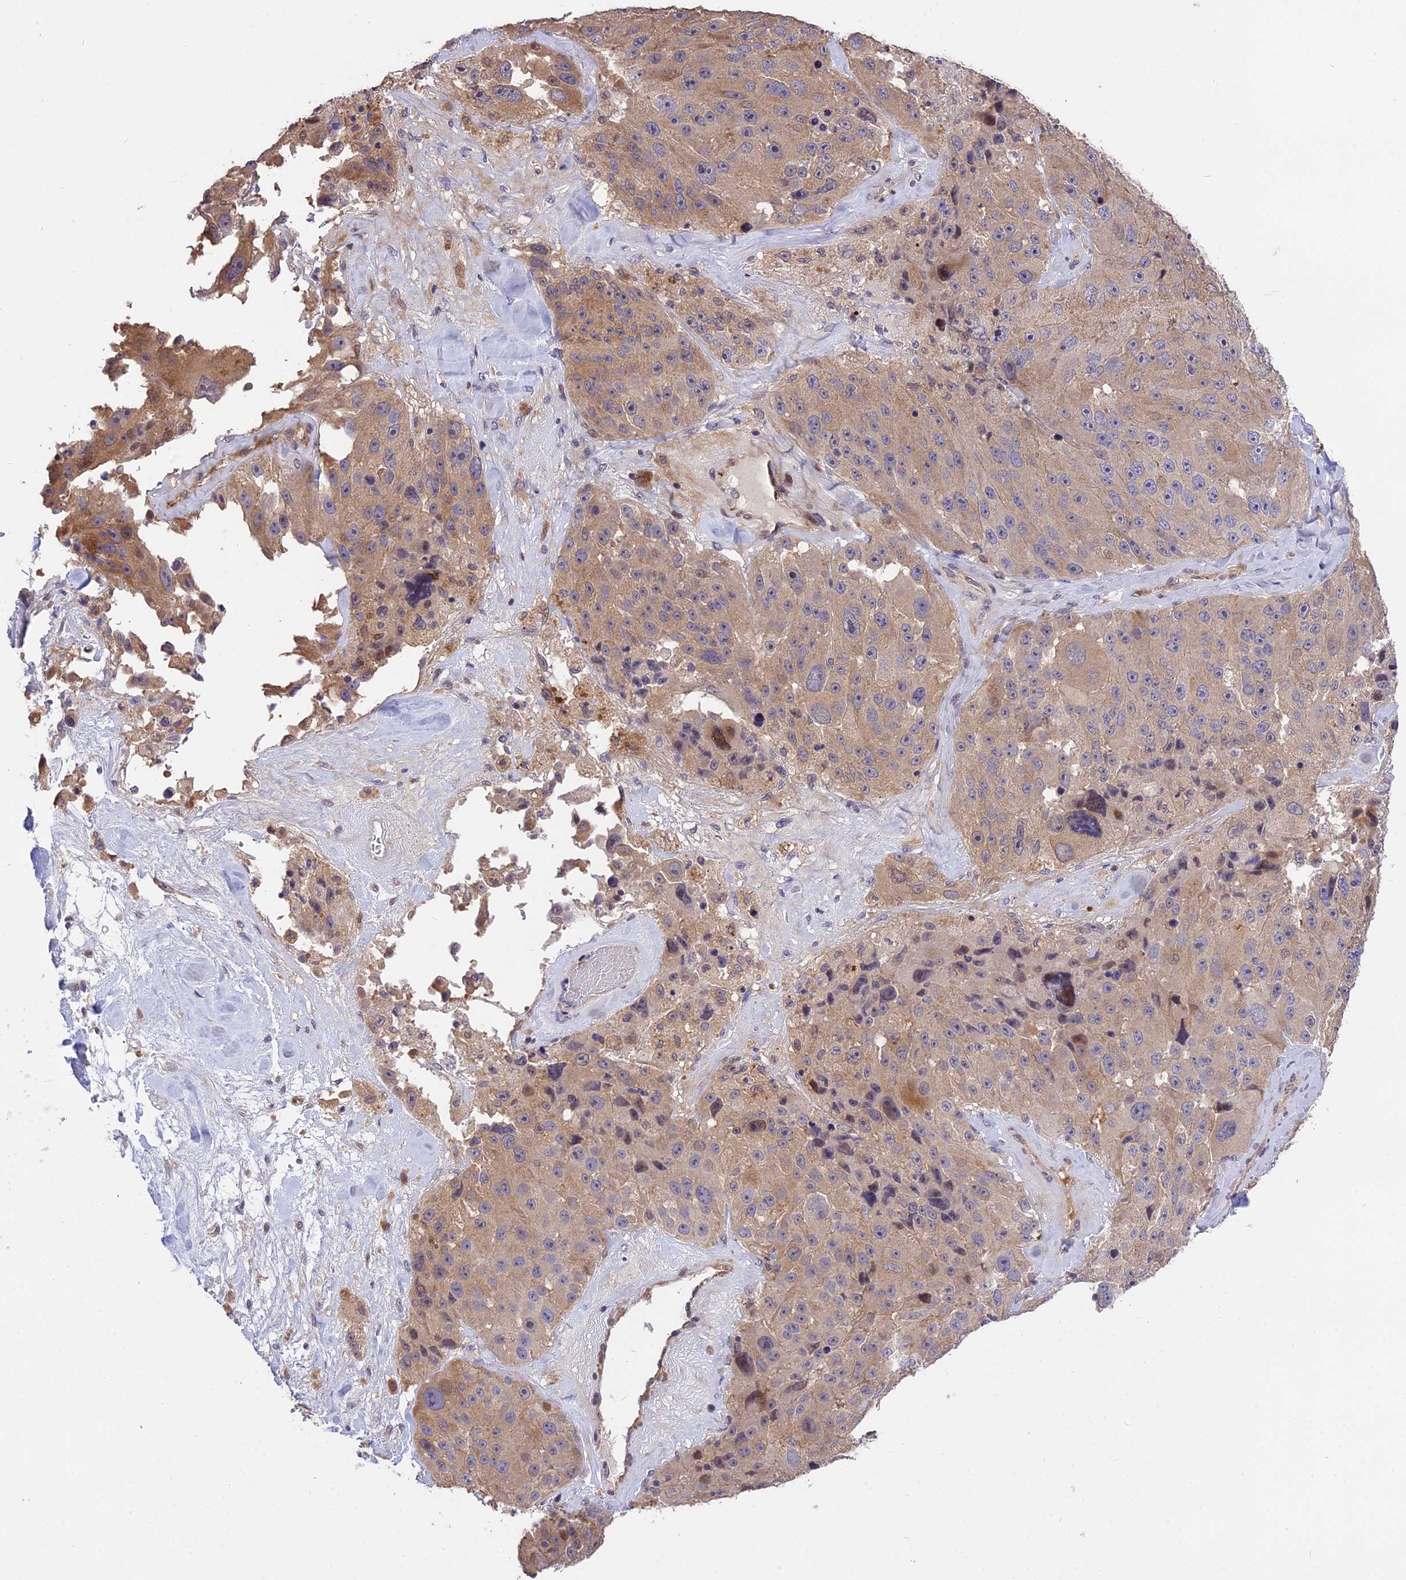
{"staining": {"intensity": "weak", "quantity": ">75%", "location": "cytoplasmic/membranous"}, "tissue": "melanoma", "cell_type": "Tumor cells", "image_type": "cancer", "snomed": [{"axis": "morphology", "description": "Malignant melanoma, Metastatic site"}, {"axis": "topography", "description": "Lymph node"}], "caption": "Immunohistochemical staining of melanoma exhibits low levels of weak cytoplasmic/membranous positivity in approximately >75% of tumor cells.", "gene": "MFSD2A", "patient": {"sex": "male", "age": 62}}